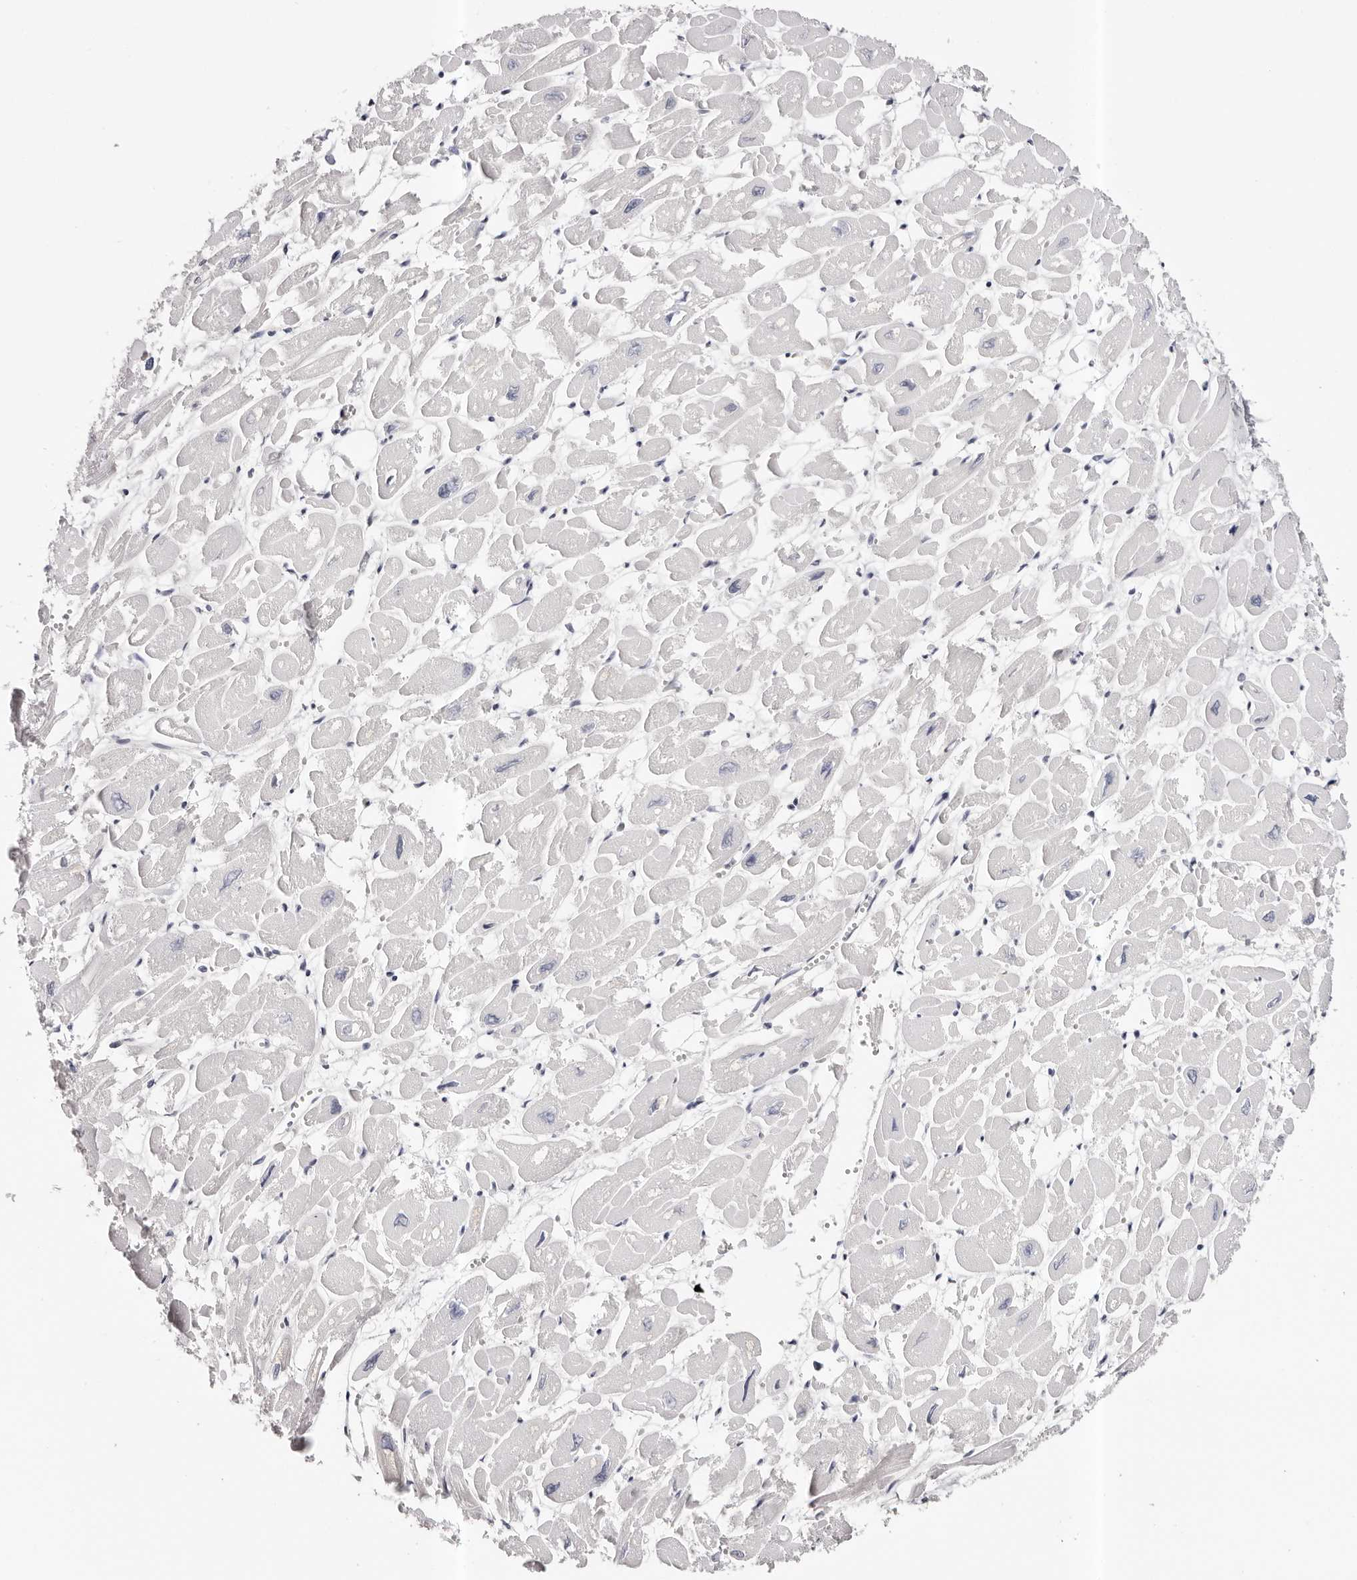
{"staining": {"intensity": "negative", "quantity": "none", "location": "none"}, "tissue": "heart muscle", "cell_type": "Cardiomyocytes", "image_type": "normal", "snomed": [{"axis": "morphology", "description": "Normal tissue, NOS"}, {"axis": "topography", "description": "Heart"}], "caption": "This is an immunohistochemistry (IHC) micrograph of normal human heart muscle. There is no positivity in cardiomyocytes.", "gene": "ROM1", "patient": {"sex": "male", "age": 54}}